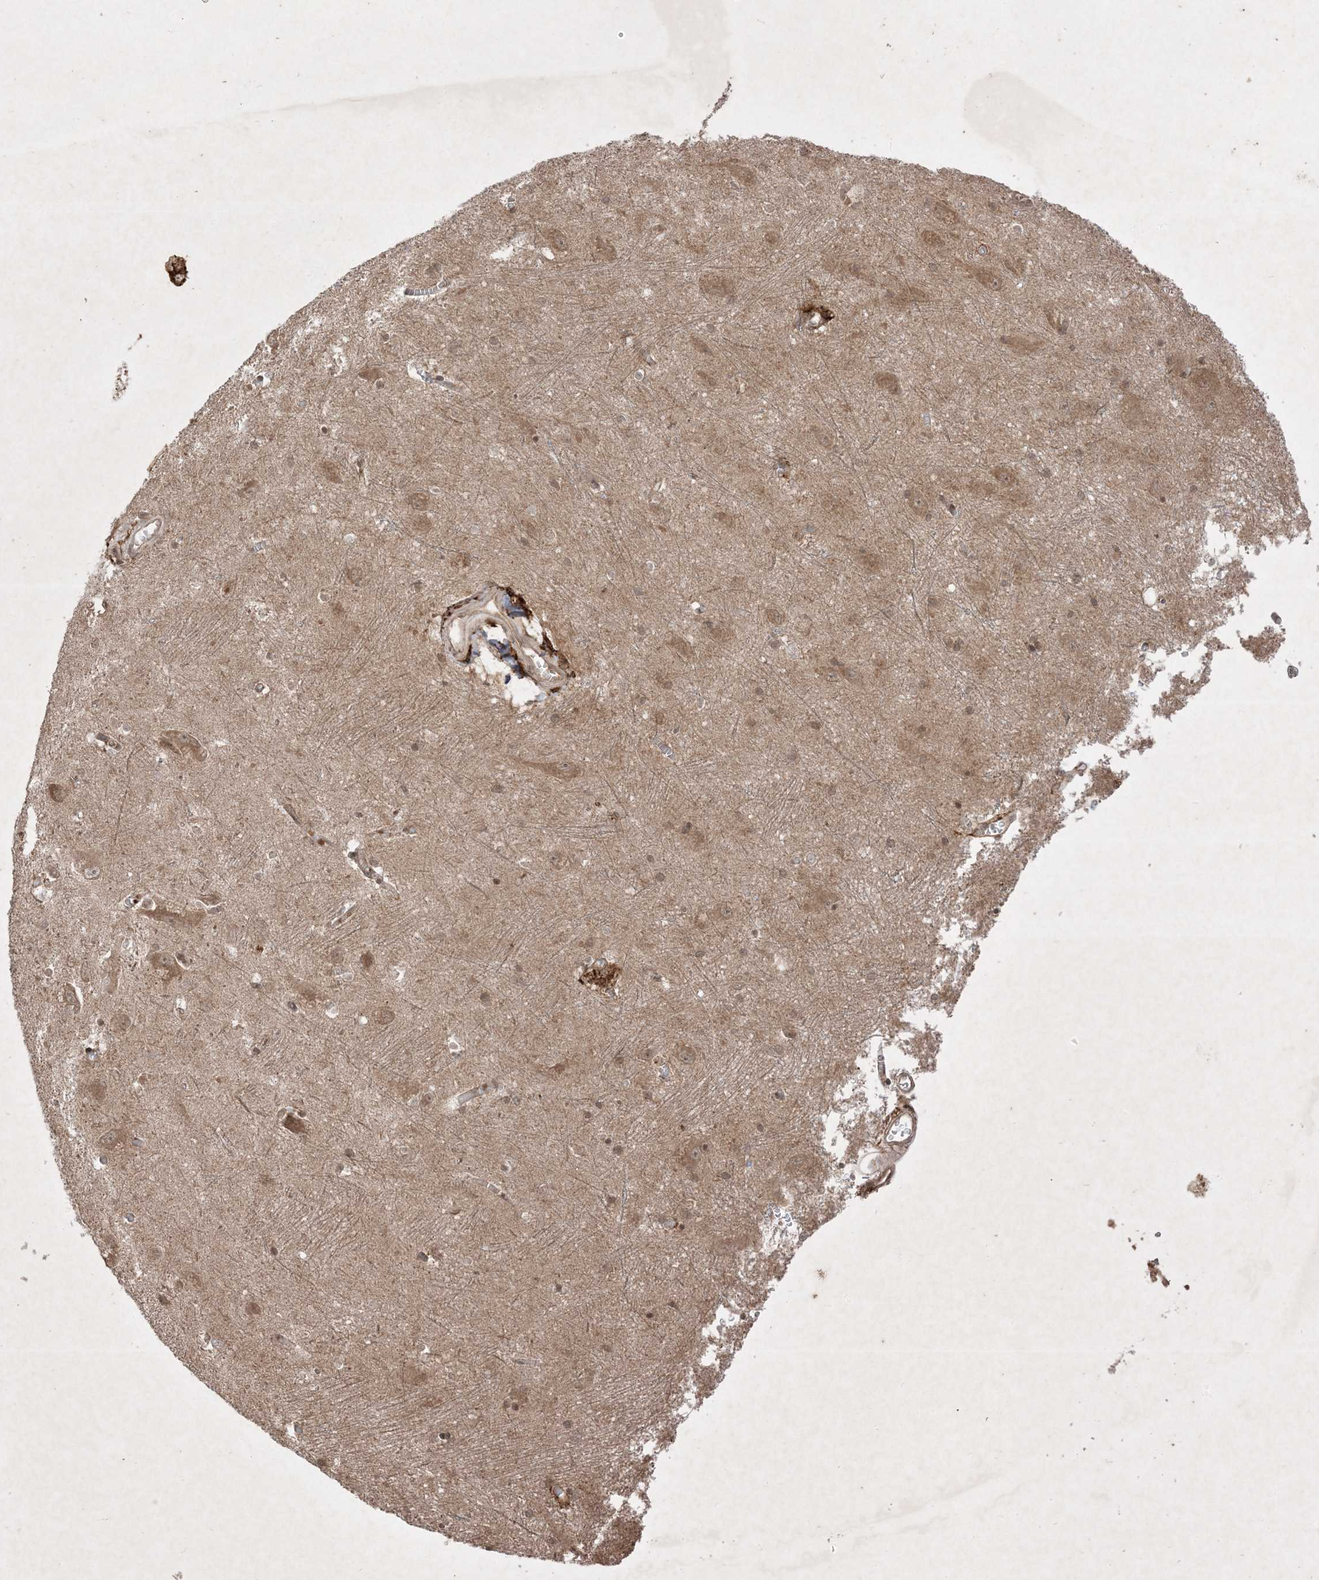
{"staining": {"intensity": "weak", "quantity": "25%-75%", "location": "nuclear"}, "tissue": "caudate", "cell_type": "Glial cells", "image_type": "normal", "snomed": [{"axis": "morphology", "description": "Normal tissue, NOS"}, {"axis": "topography", "description": "Lateral ventricle wall"}], "caption": "High-magnification brightfield microscopy of normal caudate stained with DAB (3,3'-diaminobenzidine) (brown) and counterstained with hematoxylin (blue). glial cells exhibit weak nuclear staining is identified in approximately25%-75% of cells.", "gene": "PTK6", "patient": {"sex": "male", "age": 37}}